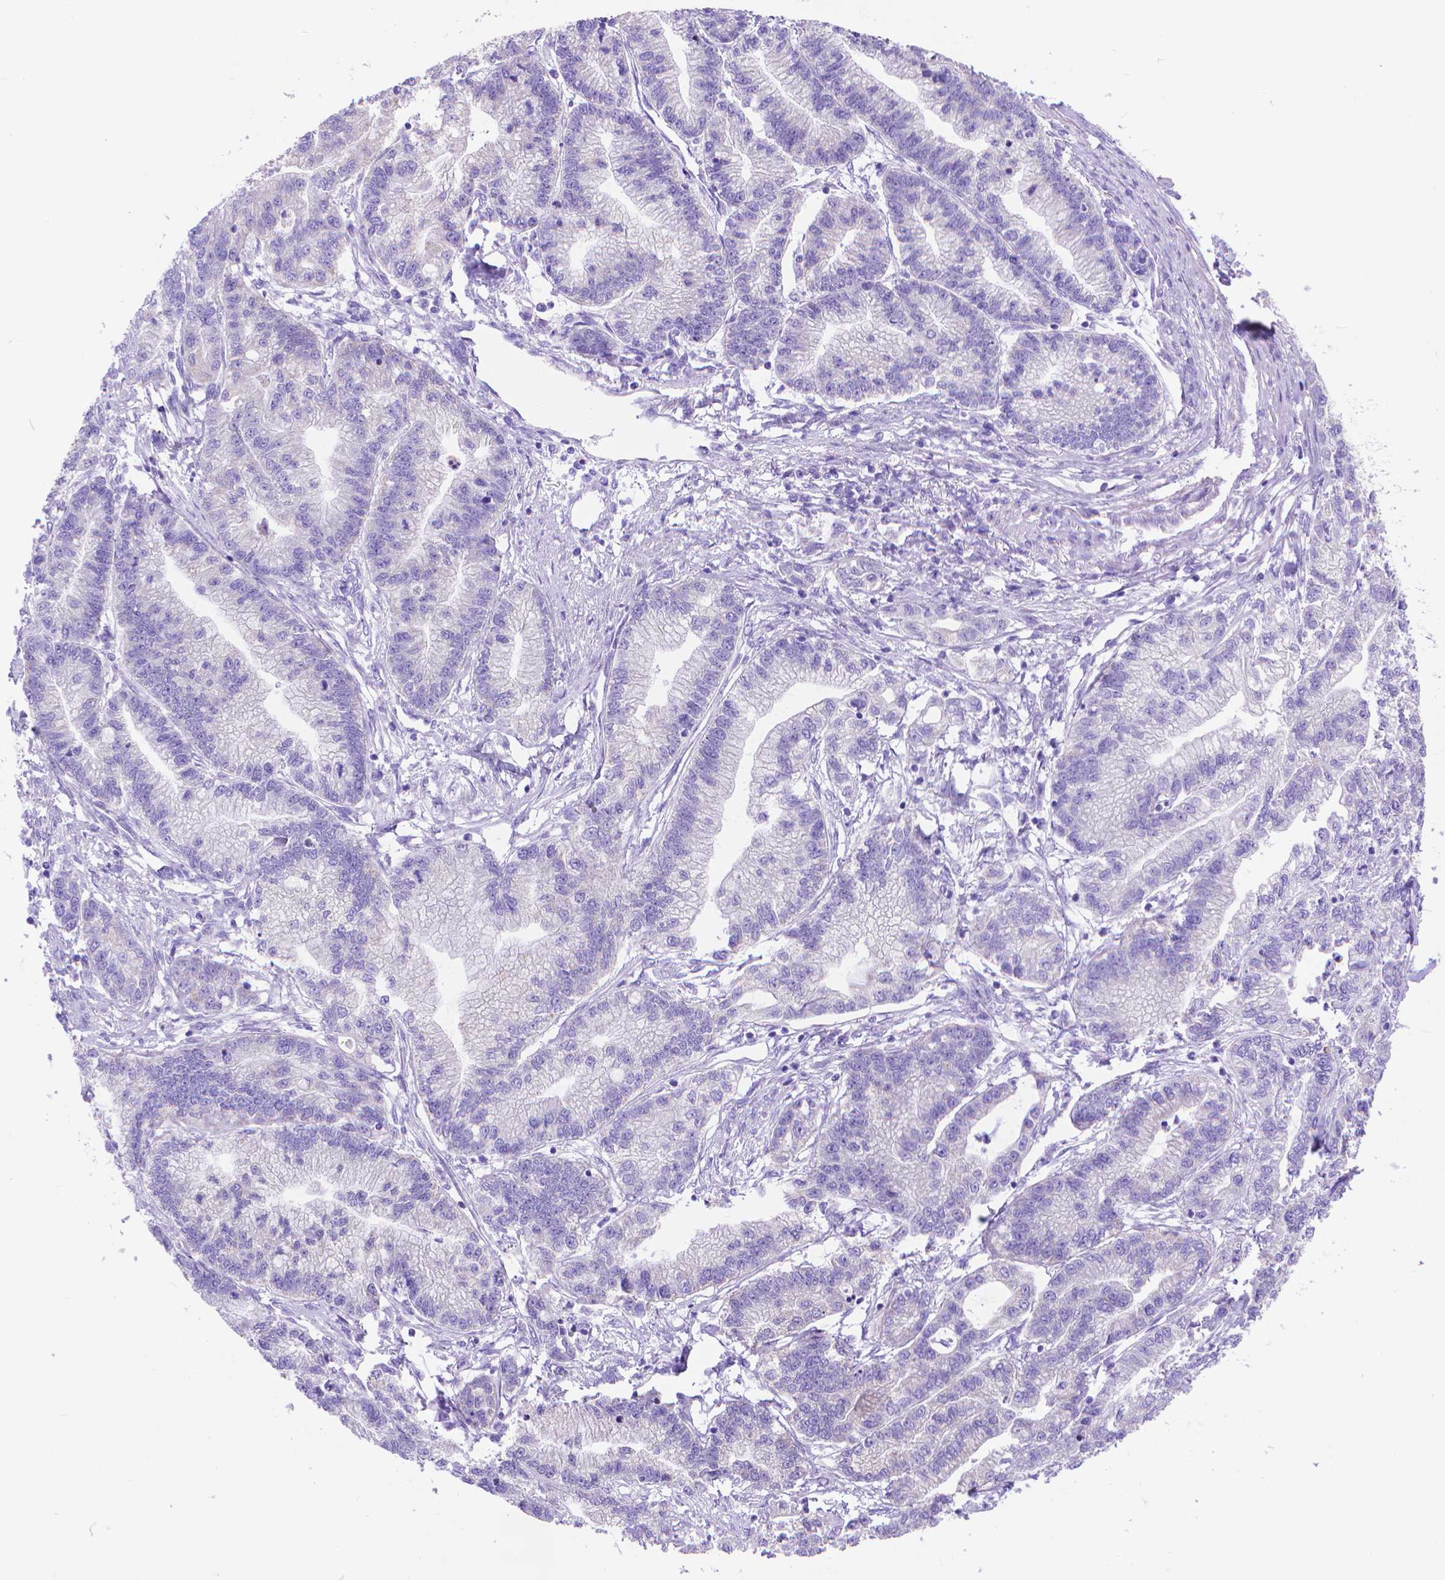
{"staining": {"intensity": "negative", "quantity": "none", "location": "none"}, "tissue": "stomach cancer", "cell_type": "Tumor cells", "image_type": "cancer", "snomed": [{"axis": "morphology", "description": "Adenocarcinoma, NOS"}, {"axis": "topography", "description": "Stomach"}], "caption": "Human stomach cancer stained for a protein using immunohistochemistry demonstrates no staining in tumor cells.", "gene": "DHRS2", "patient": {"sex": "male", "age": 83}}